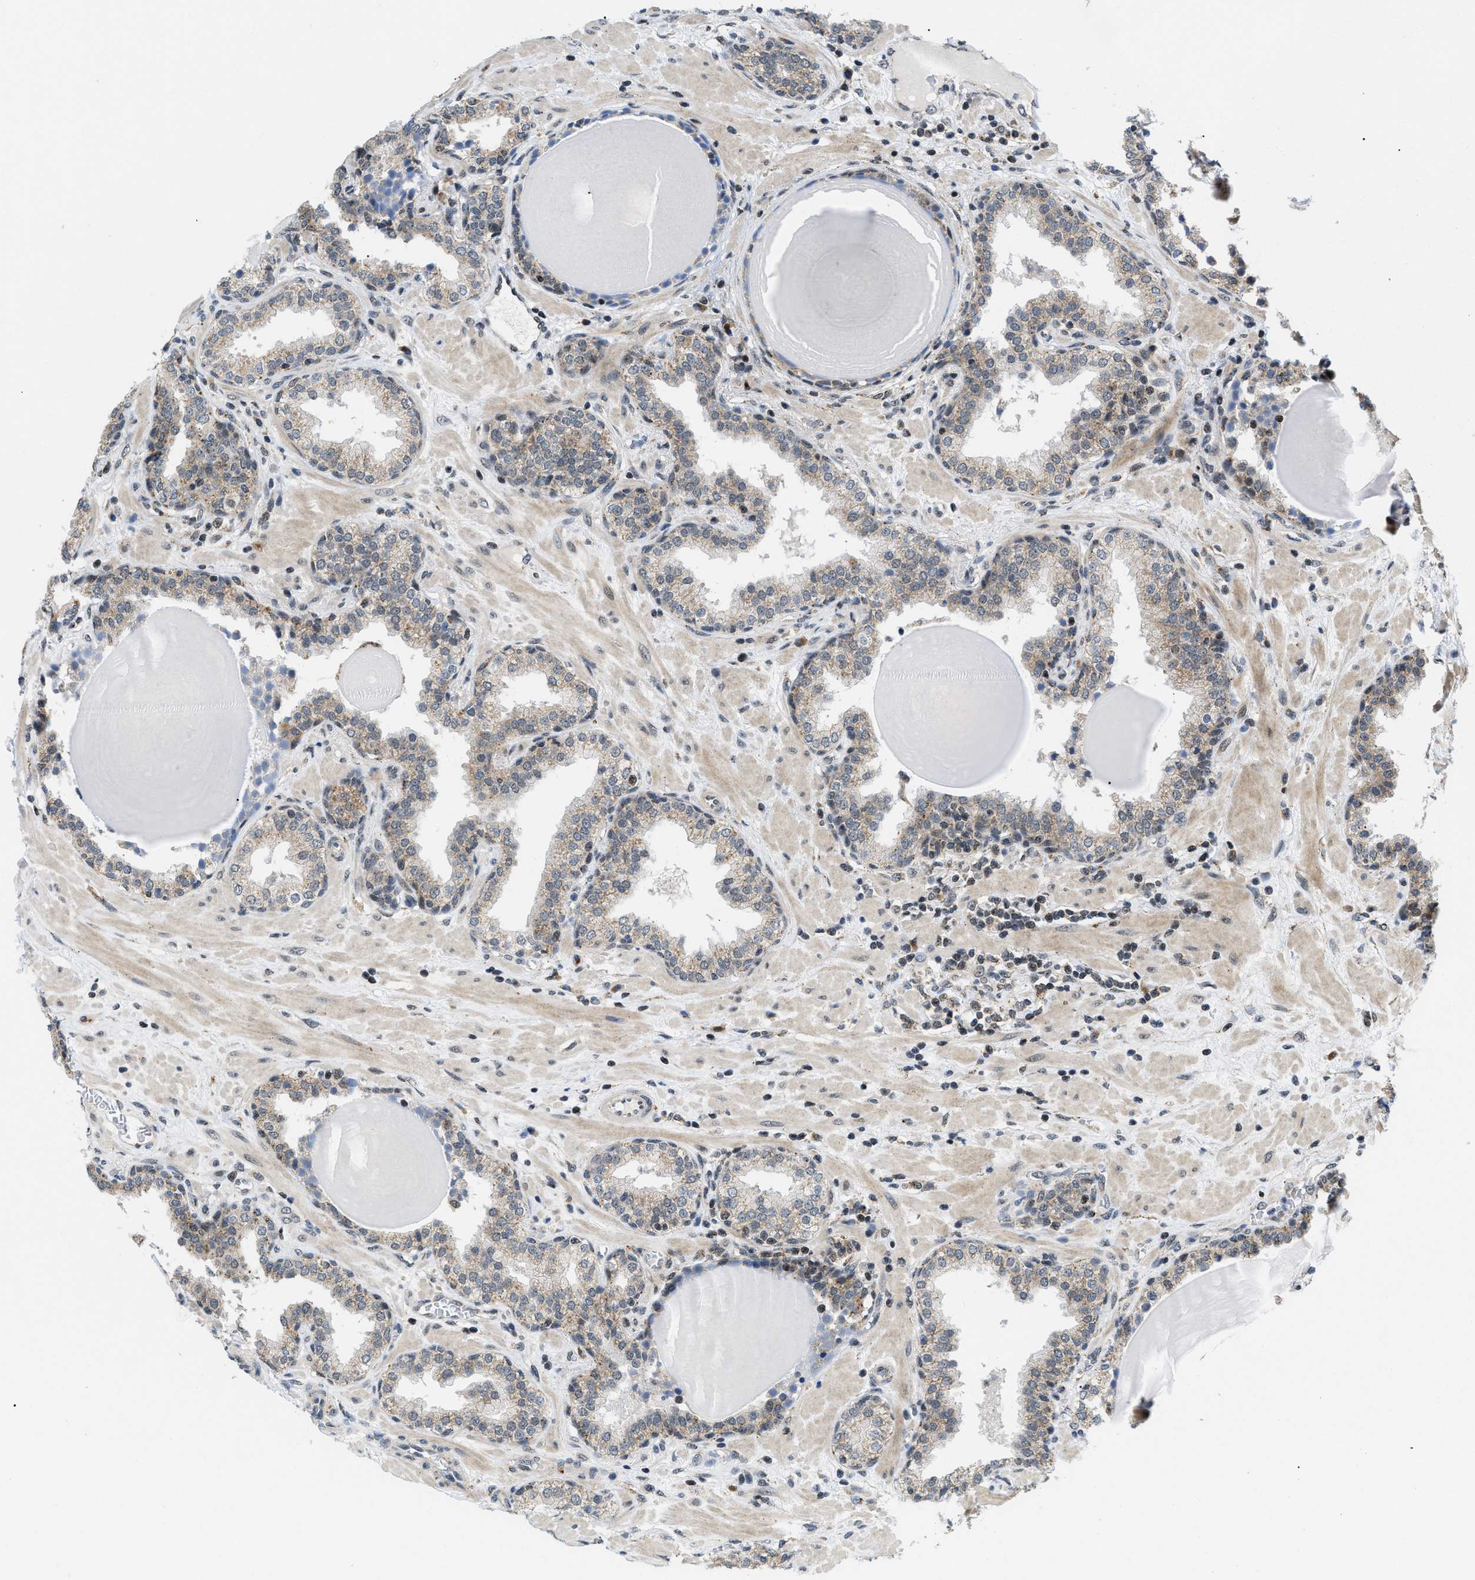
{"staining": {"intensity": "weak", "quantity": "25%-75%", "location": "cytoplasmic/membranous"}, "tissue": "prostate", "cell_type": "Glandular cells", "image_type": "normal", "snomed": [{"axis": "morphology", "description": "Normal tissue, NOS"}, {"axis": "topography", "description": "Prostate"}], "caption": "Brown immunohistochemical staining in normal prostate reveals weak cytoplasmic/membranous positivity in approximately 25%-75% of glandular cells. (Brightfield microscopy of DAB IHC at high magnification).", "gene": "ZBTB11", "patient": {"sex": "male", "age": 51}}